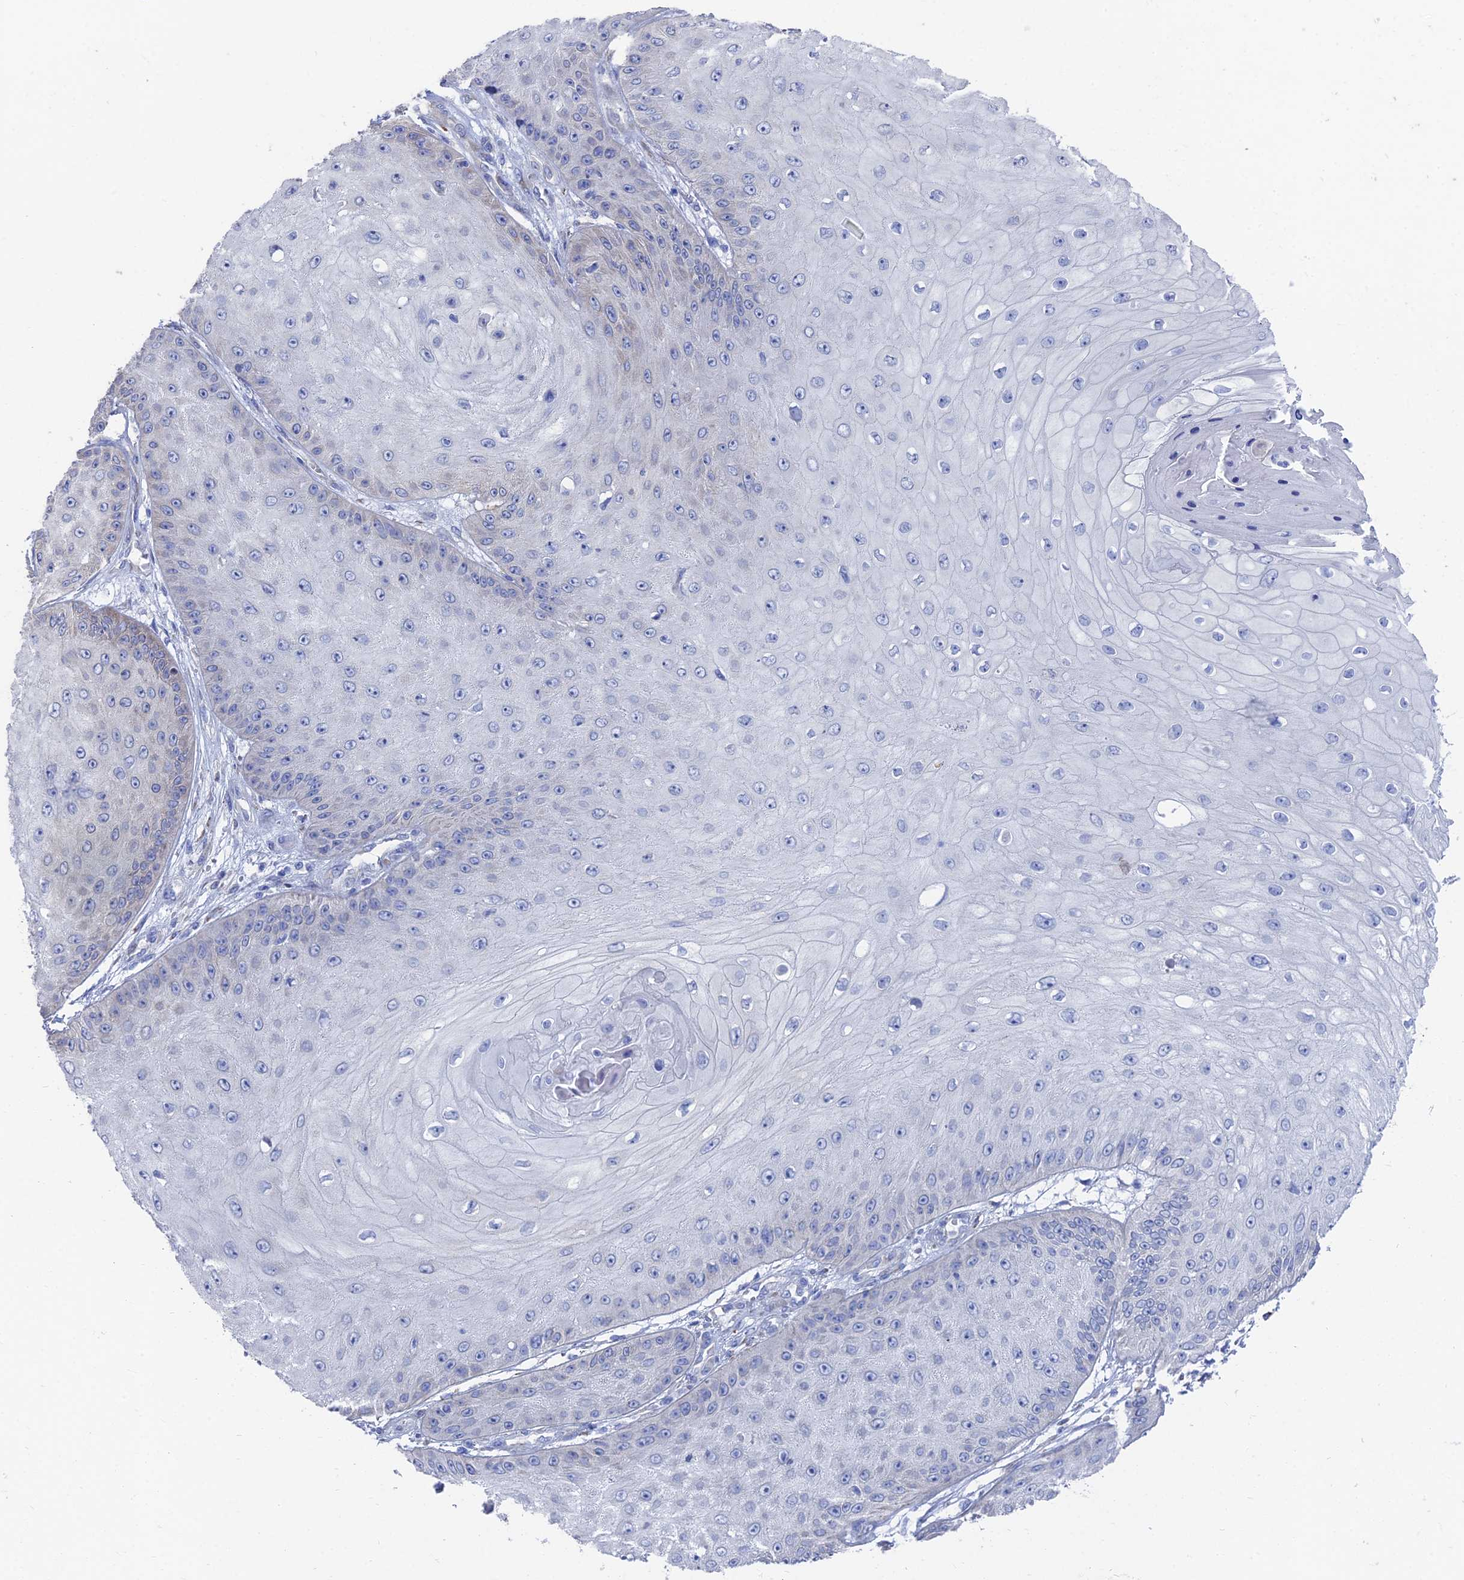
{"staining": {"intensity": "negative", "quantity": "none", "location": "none"}, "tissue": "skin cancer", "cell_type": "Tumor cells", "image_type": "cancer", "snomed": [{"axis": "morphology", "description": "Squamous cell carcinoma, NOS"}, {"axis": "topography", "description": "Skin"}], "caption": "An IHC histopathology image of skin cancer (squamous cell carcinoma) is shown. There is no staining in tumor cells of skin cancer (squamous cell carcinoma).", "gene": "TNNT3", "patient": {"sex": "male", "age": 70}}